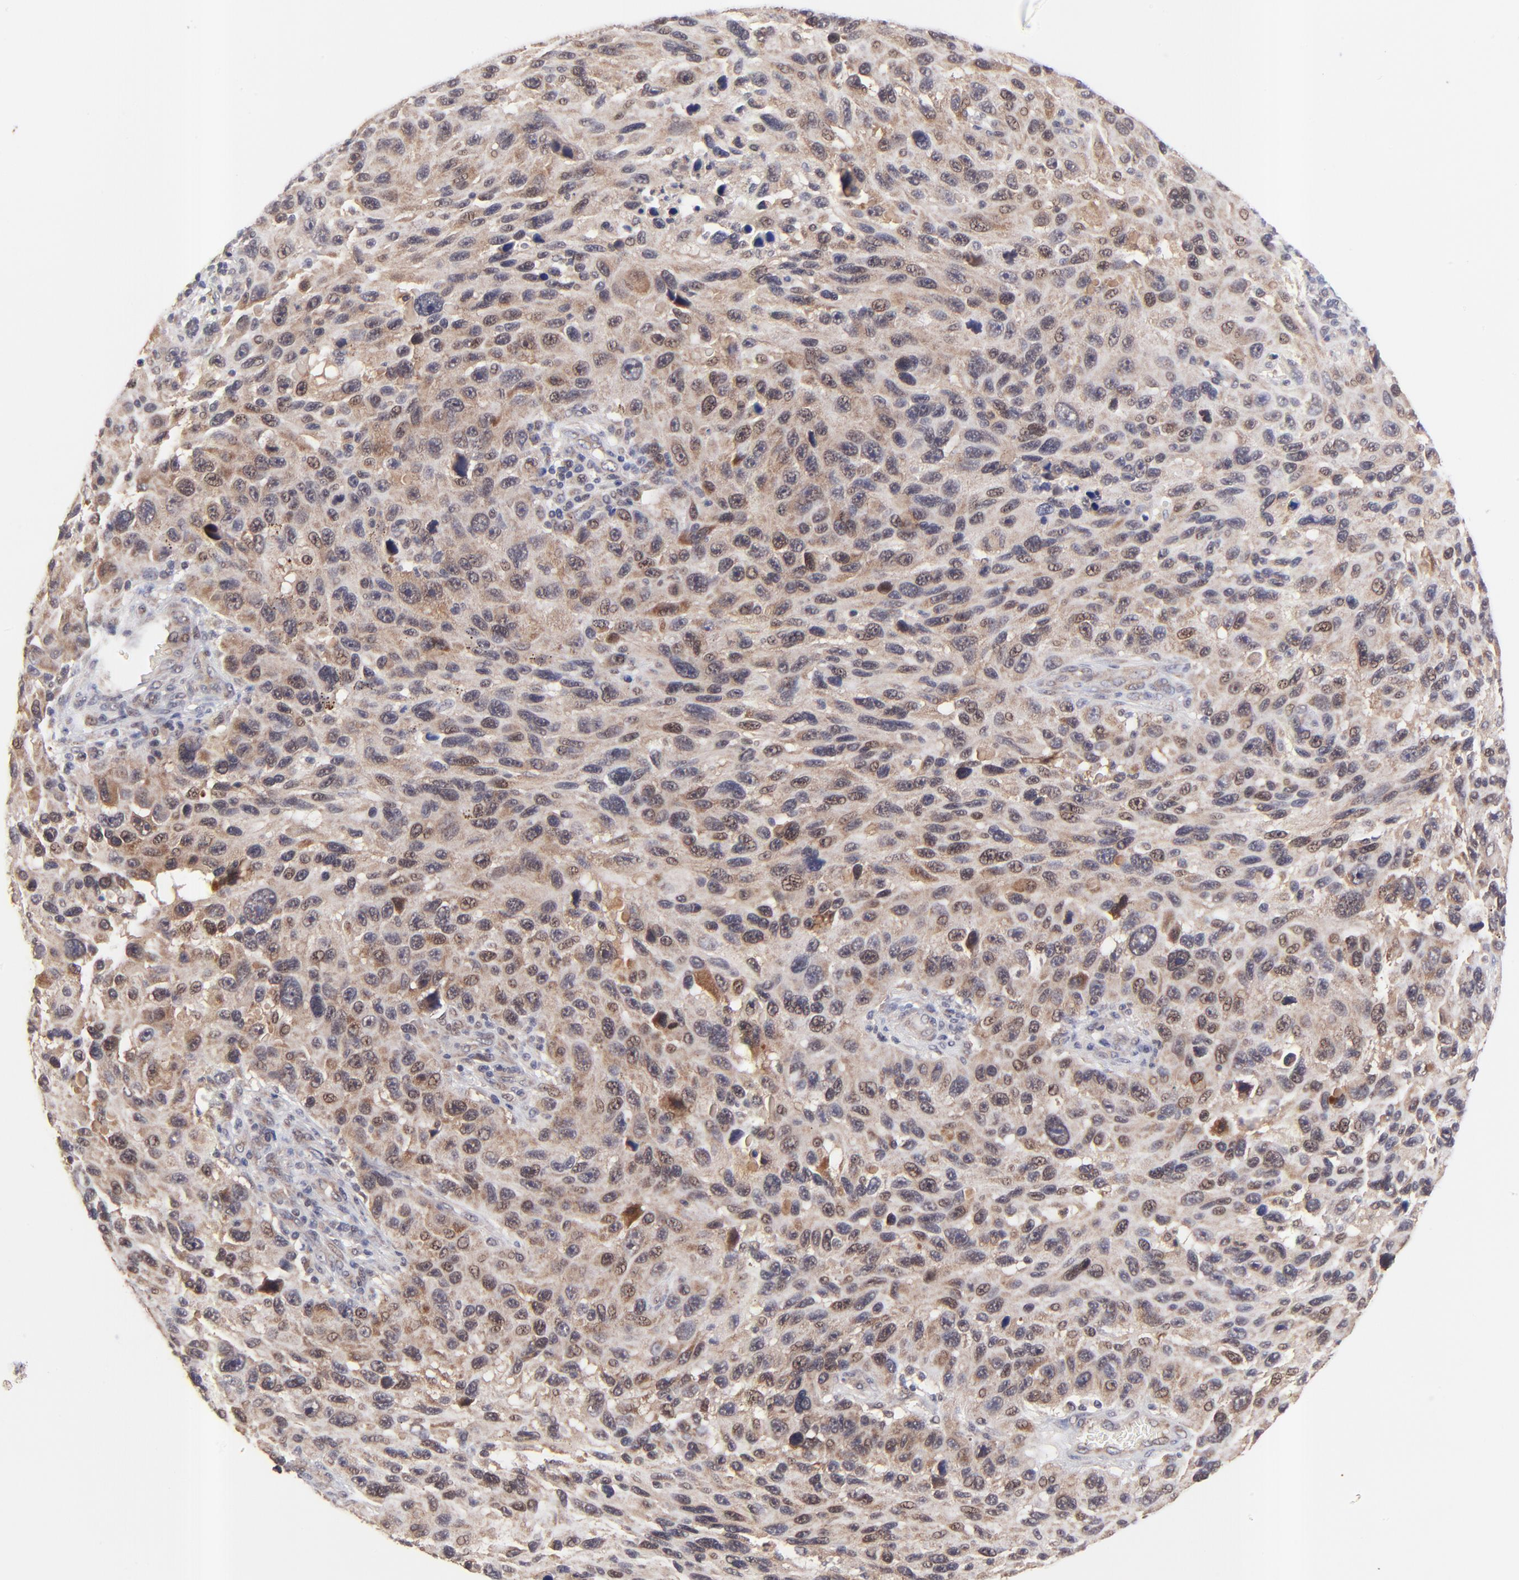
{"staining": {"intensity": "moderate", "quantity": ">75%", "location": "cytoplasmic/membranous"}, "tissue": "melanoma", "cell_type": "Tumor cells", "image_type": "cancer", "snomed": [{"axis": "morphology", "description": "Malignant melanoma, NOS"}, {"axis": "topography", "description": "Skin"}], "caption": "Protein staining by immunohistochemistry (IHC) demonstrates moderate cytoplasmic/membranous staining in about >75% of tumor cells in malignant melanoma.", "gene": "BAIAP2L2", "patient": {"sex": "male", "age": 53}}